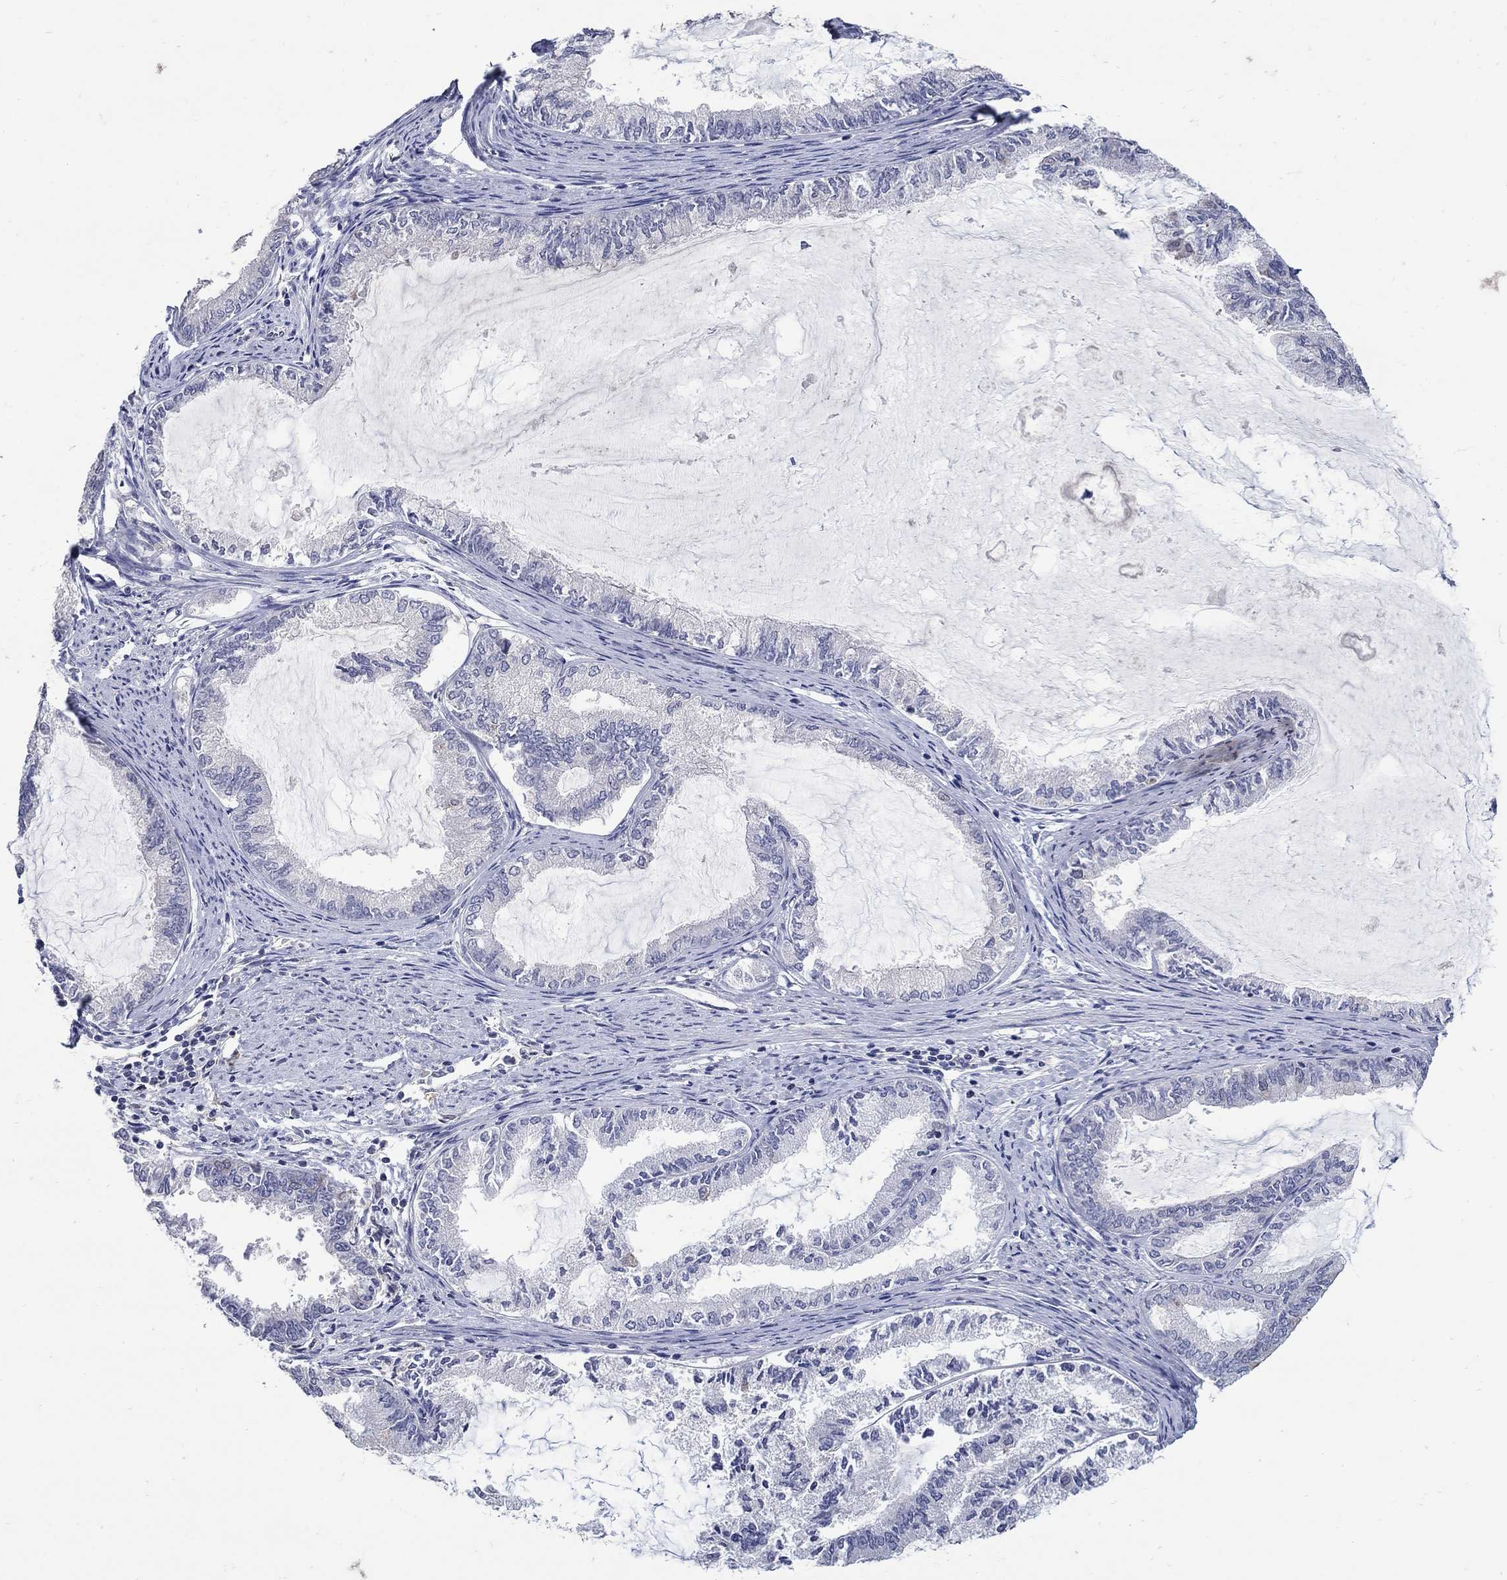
{"staining": {"intensity": "negative", "quantity": "none", "location": "none"}, "tissue": "endometrial cancer", "cell_type": "Tumor cells", "image_type": "cancer", "snomed": [{"axis": "morphology", "description": "Adenocarcinoma, NOS"}, {"axis": "topography", "description": "Endometrium"}], "caption": "A micrograph of endometrial cancer (adenocarcinoma) stained for a protein reveals no brown staining in tumor cells.", "gene": "CETN1", "patient": {"sex": "female", "age": 86}}